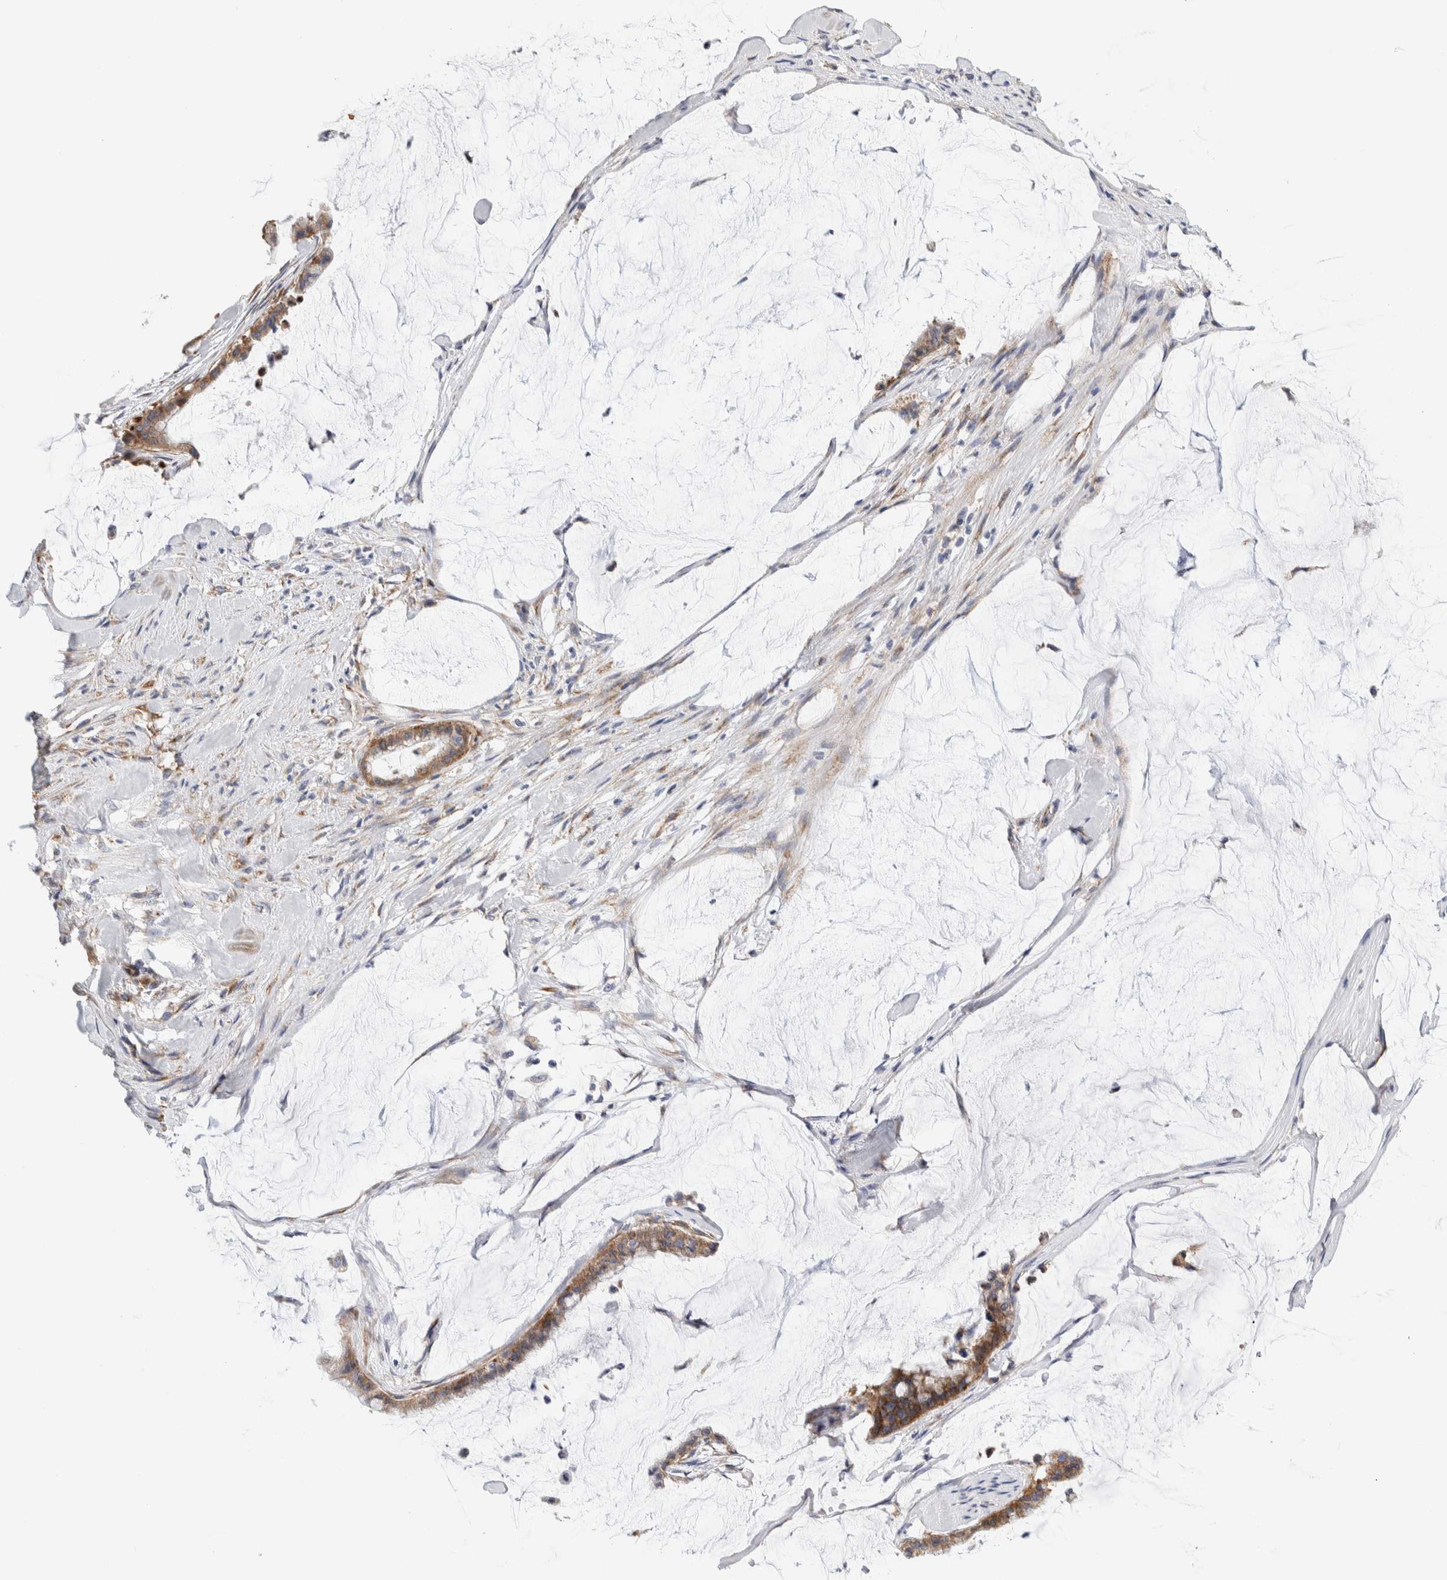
{"staining": {"intensity": "moderate", "quantity": ">75%", "location": "cytoplasmic/membranous"}, "tissue": "pancreatic cancer", "cell_type": "Tumor cells", "image_type": "cancer", "snomed": [{"axis": "morphology", "description": "Adenocarcinoma, NOS"}, {"axis": "topography", "description": "Pancreas"}], "caption": "Protein analysis of pancreatic cancer (adenocarcinoma) tissue exhibits moderate cytoplasmic/membranous expression in about >75% of tumor cells.", "gene": "RACK1", "patient": {"sex": "male", "age": 41}}